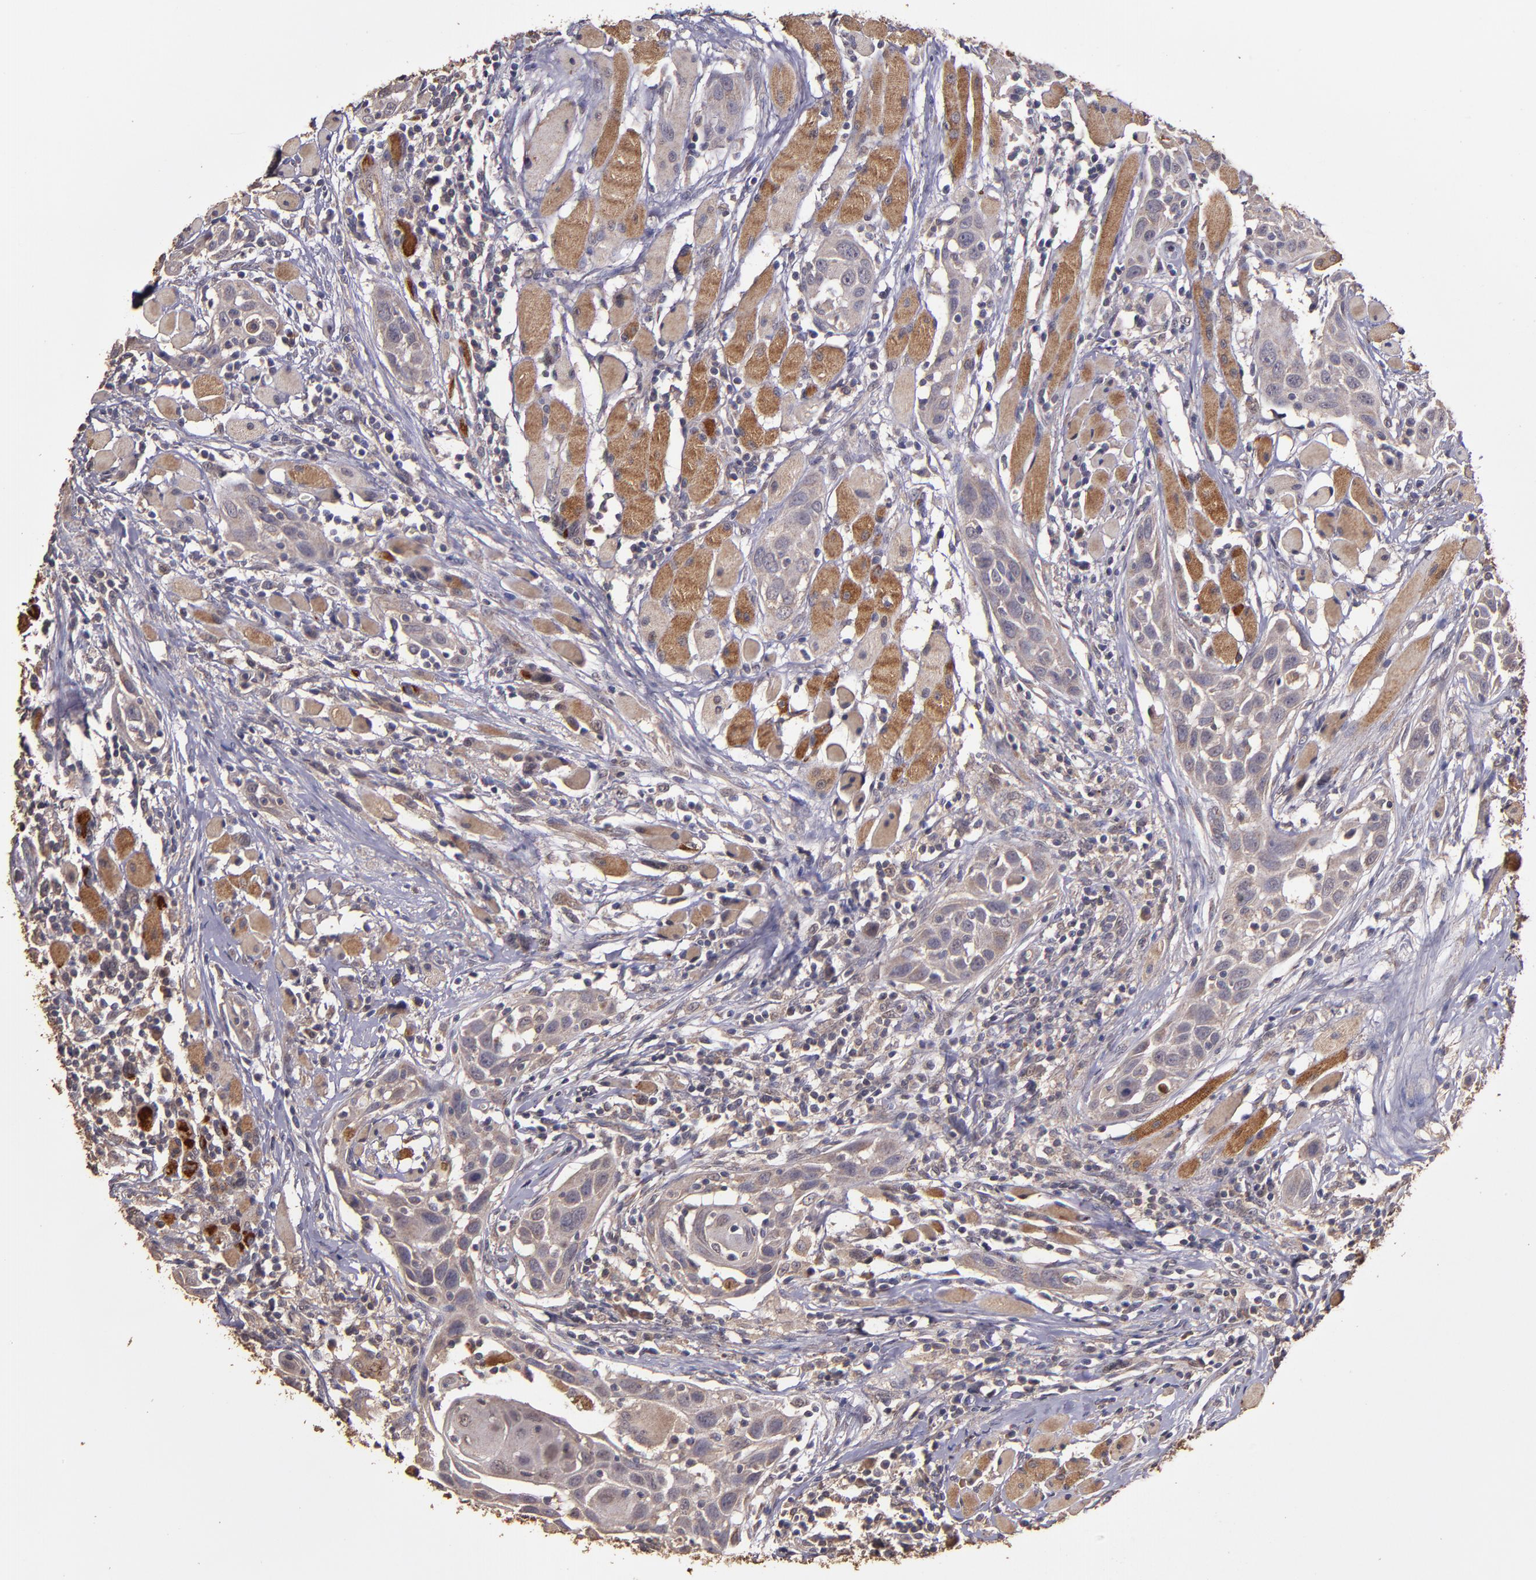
{"staining": {"intensity": "weak", "quantity": ">75%", "location": "cytoplasmic/membranous"}, "tissue": "head and neck cancer", "cell_type": "Tumor cells", "image_type": "cancer", "snomed": [{"axis": "morphology", "description": "Squamous cell carcinoma, NOS"}, {"axis": "topography", "description": "Oral tissue"}, {"axis": "topography", "description": "Head-Neck"}], "caption": "This micrograph exhibits IHC staining of head and neck squamous cell carcinoma, with low weak cytoplasmic/membranous expression in approximately >75% of tumor cells.", "gene": "HECTD1", "patient": {"sex": "female", "age": 50}}